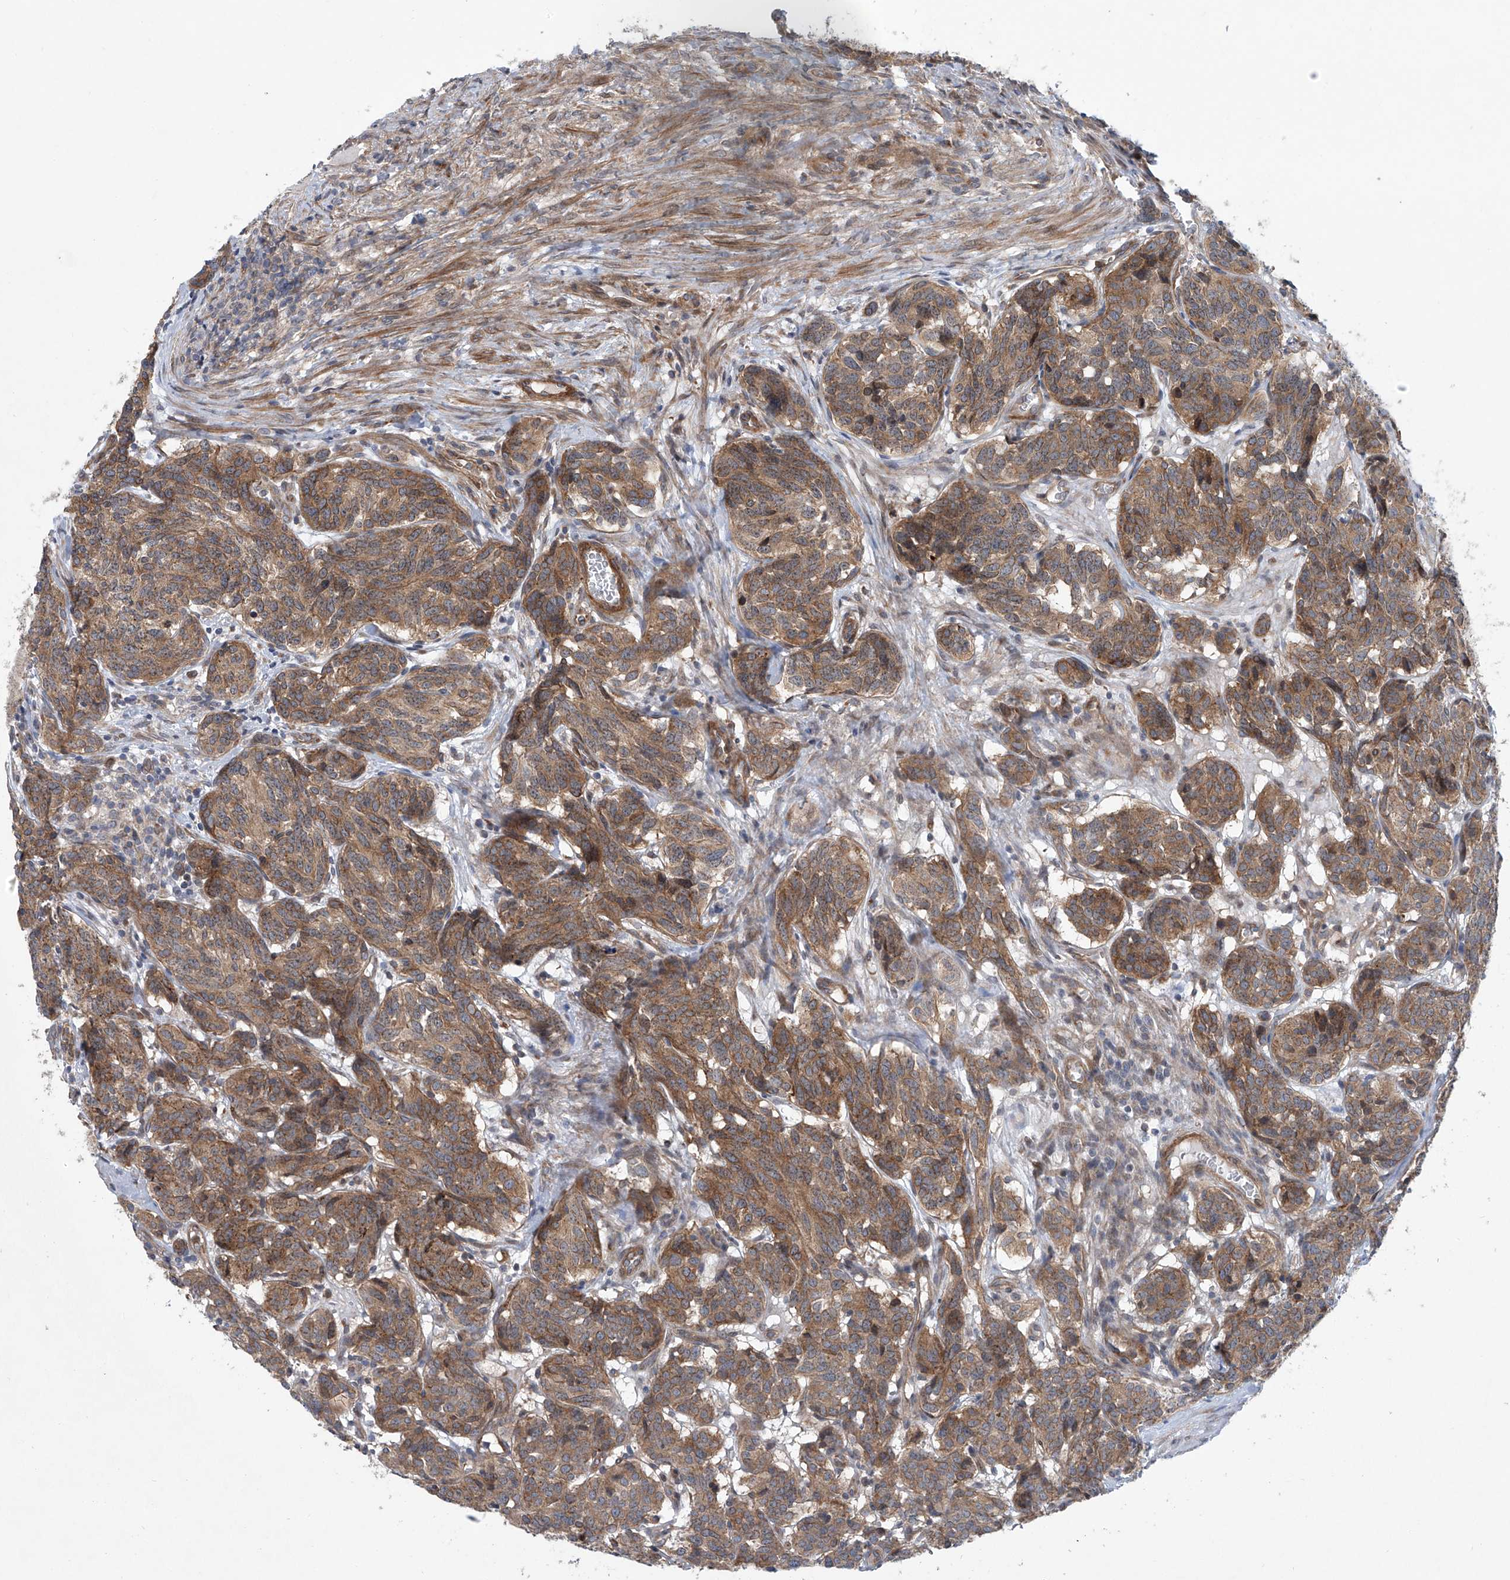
{"staining": {"intensity": "moderate", "quantity": ">75%", "location": "cytoplasmic/membranous"}, "tissue": "carcinoid", "cell_type": "Tumor cells", "image_type": "cancer", "snomed": [{"axis": "morphology", "description": "Carcinoid, malignant, NOS"}, {"axis": "topography", "description": "Lung"}], "caption": "There is medium levels of moderate cytoplasmic/membranous staining in tumor cells of carcinoid, as demonstrated by immunohistochemical staining (brown color).", "gene": "KLC4", "patient": {"sex": "female", "age": 46}}